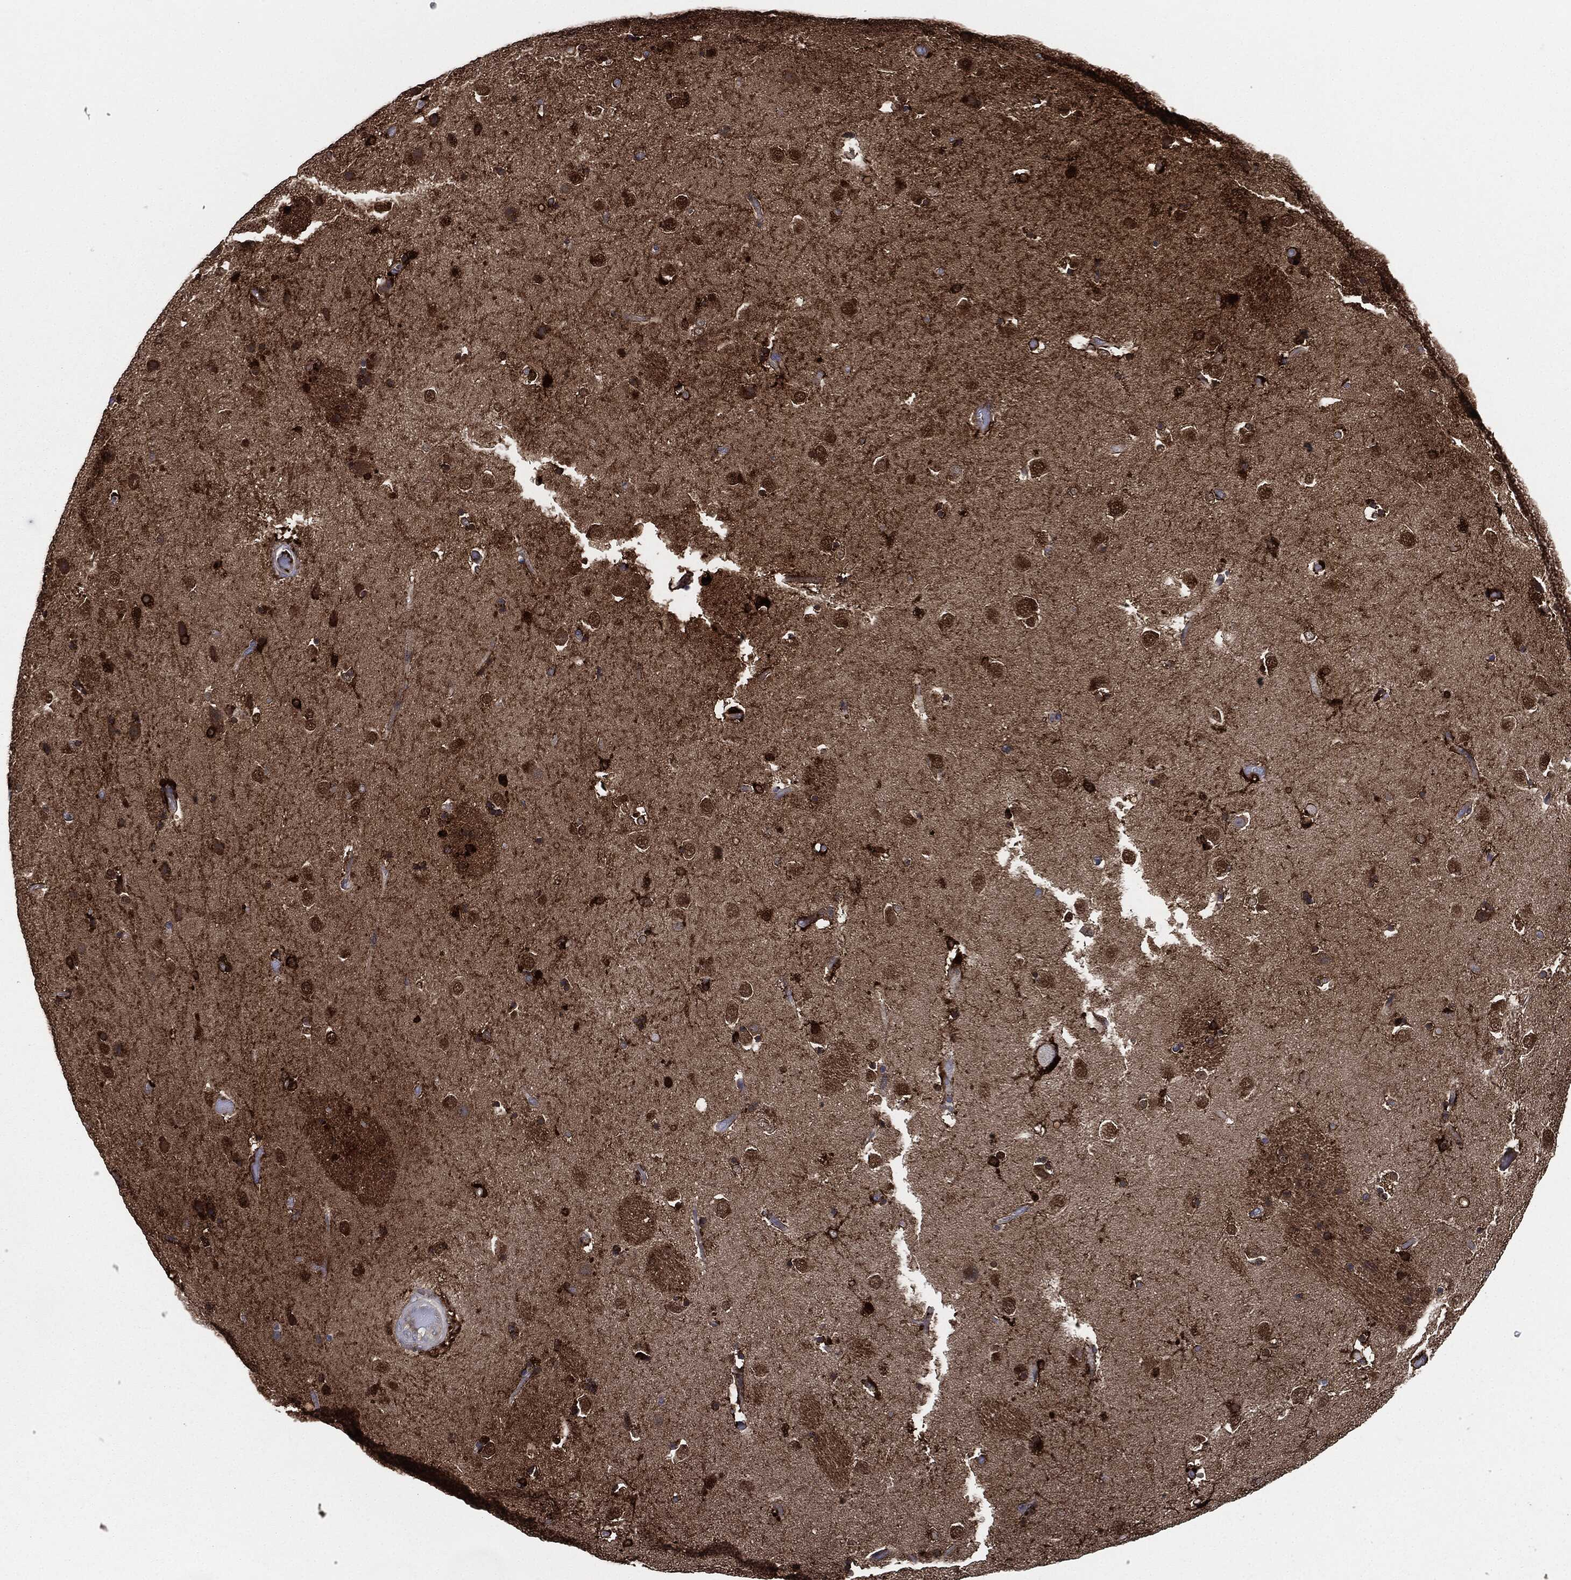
{"staining": {"intensity": "strong", "quantity": "25%-75%", "location": "cytoplasmic/membranous,nuclear"}, "tissue": "caudate", "cell_type": "Glial cells", "image_type": "normal", "snomed": [{"axis": "morphology", "description": "Normal tissue, NOS"}, {"axis": "topography", "description": "Lateral ventricle wall"}], "caption": "Strong cytoplasmic/membranous,nuclear expression is seen in about 25%-75% of glial cells in benign caudate.", "gene": "TMEM11", "patient": {"sex": "male", "age": 51}}